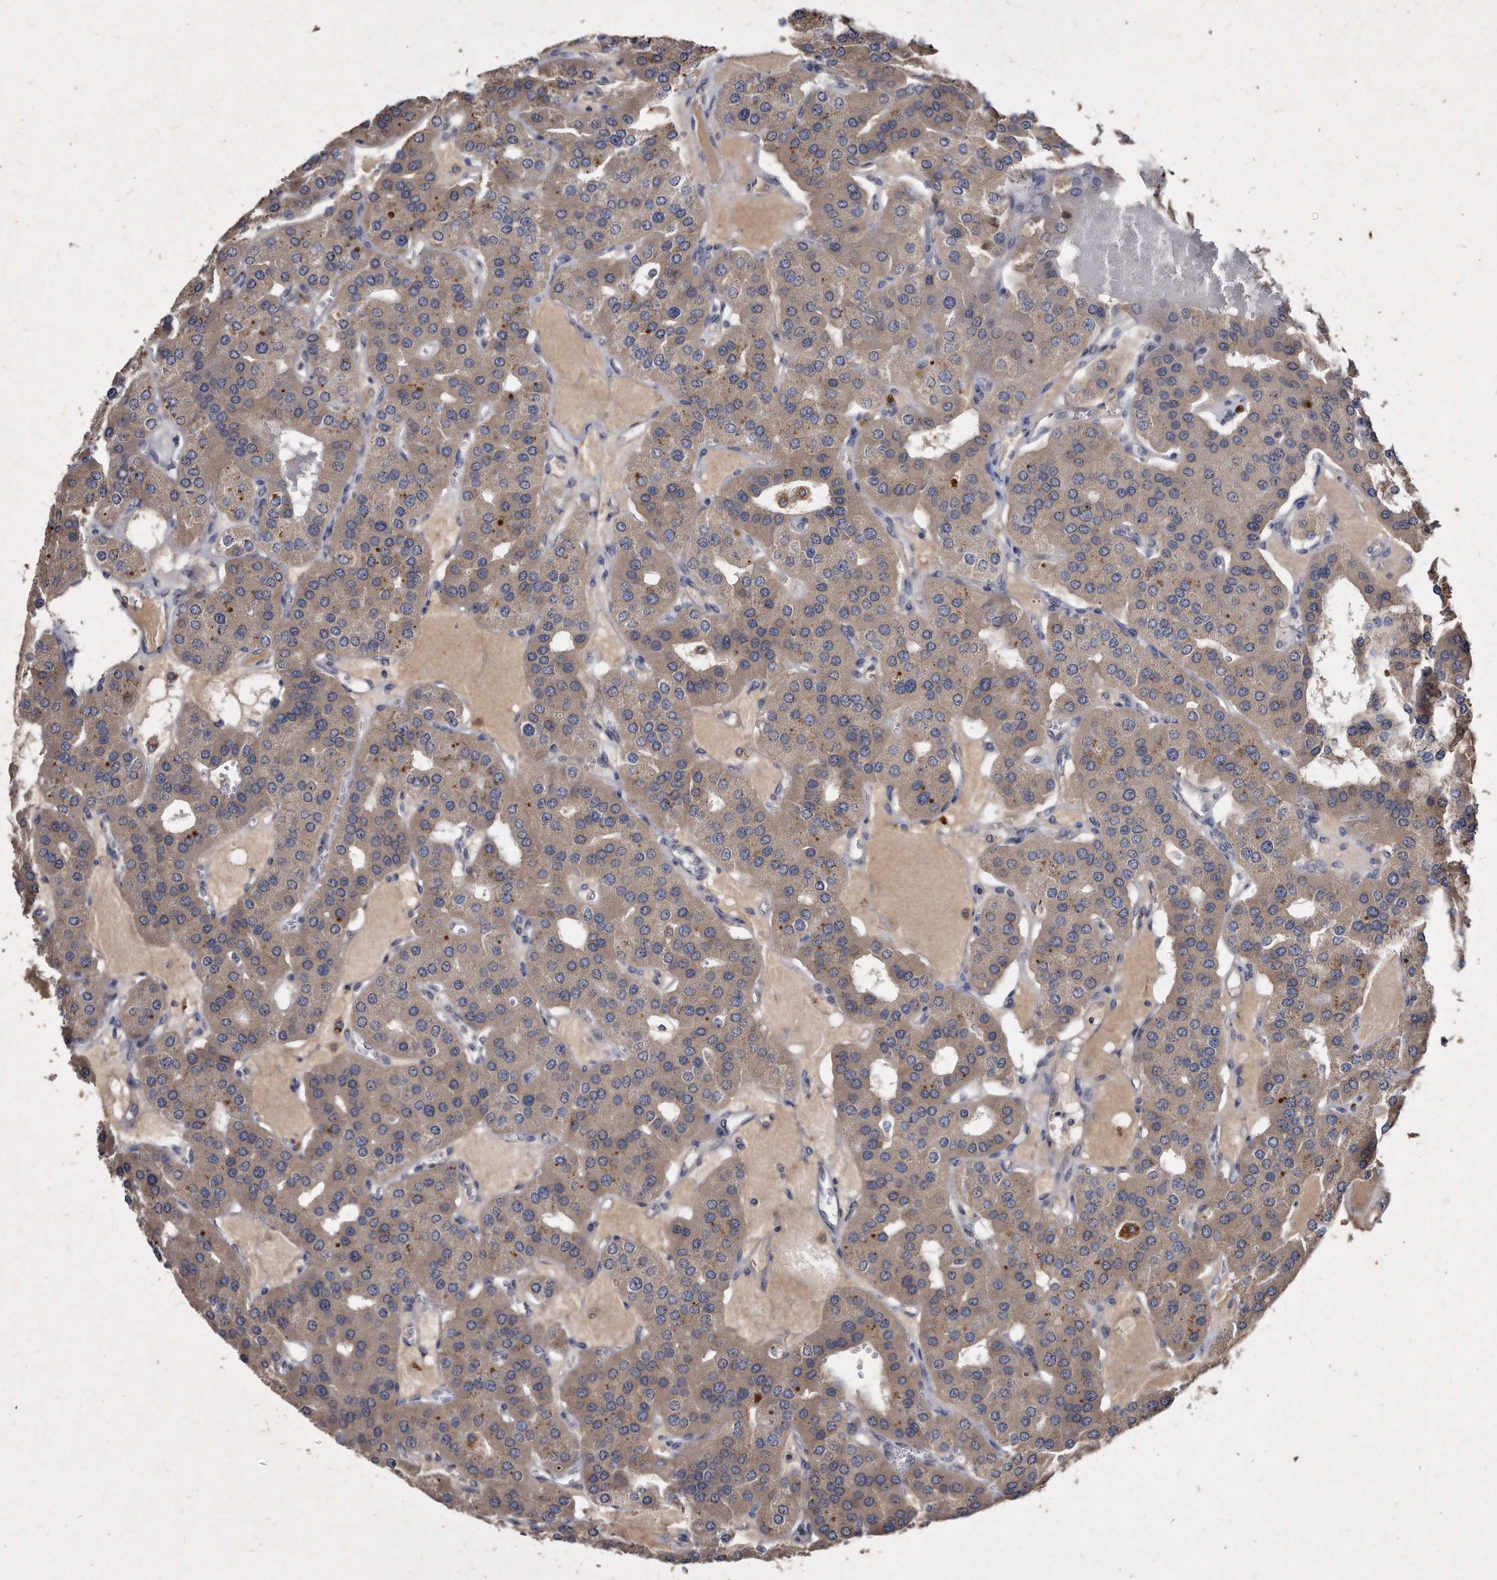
{"staining": {"intensity": "weak", "quantity": ">75%", "location": "cytoplasmic/membranous"}, "tissue": "parathyroid gland", "cell_type": "Glandular cells", "image_type": "normal", "snomed": [{"axis": "morphology", "description": "Normal tissue, NOS"}, {"axis": "morphology", "description": "Adenoma, NOS"}, {"axis": "topography", "description": "Parathyroid gland"}], "caption": "Unremarkable parathyroid gland reveals weak cytoplasmic/membranous staining in about >75% of glandular cells, visualized by immunohistochemistry.", "gene": "KLHDC3", "patient": {"sex": "female", "age": 86}}